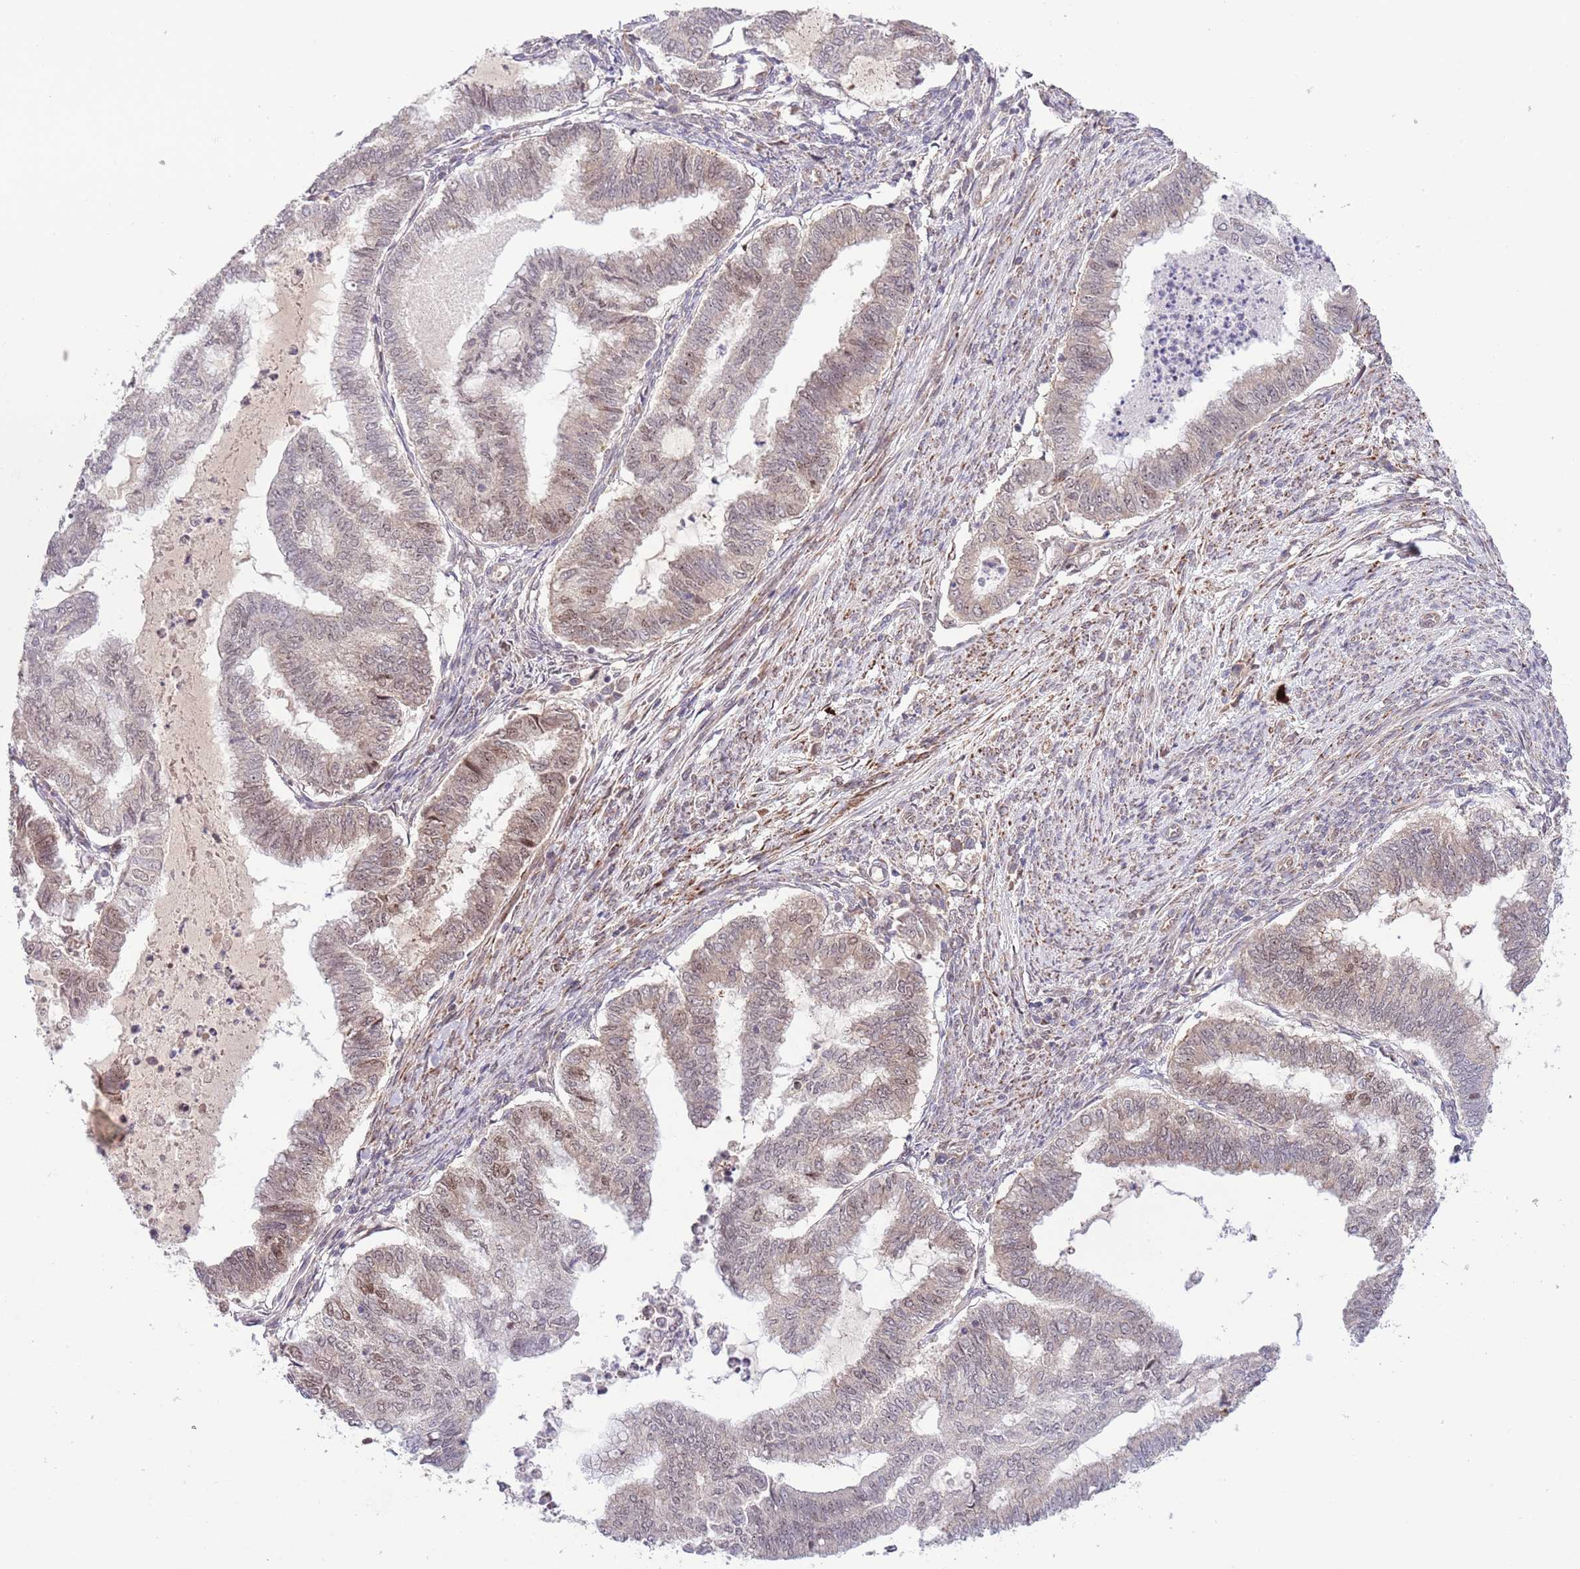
{"staining": {"intensity": "weak", "quantity": "25%-75%", "location": "nuclear"}, "tissue": "endometrial cancer", "cell_type": "Tumor cells", "image_type": "cancer", "snomed": [{"axis": "morphology", "description": "Adenocarcinoma, NOS"}, {"axis": "topography", "description": "Endometrium"}], "caption": "Immunohistochemistry (IHC) image of adenocarcinoma (endometrial) stained for a protein (brown), which exhibits low levels of weak nuclear positivity in about 25%-75% of tumor cells.", "gene": "CHD1", "patient": {"sex": "female", "age": 79}}